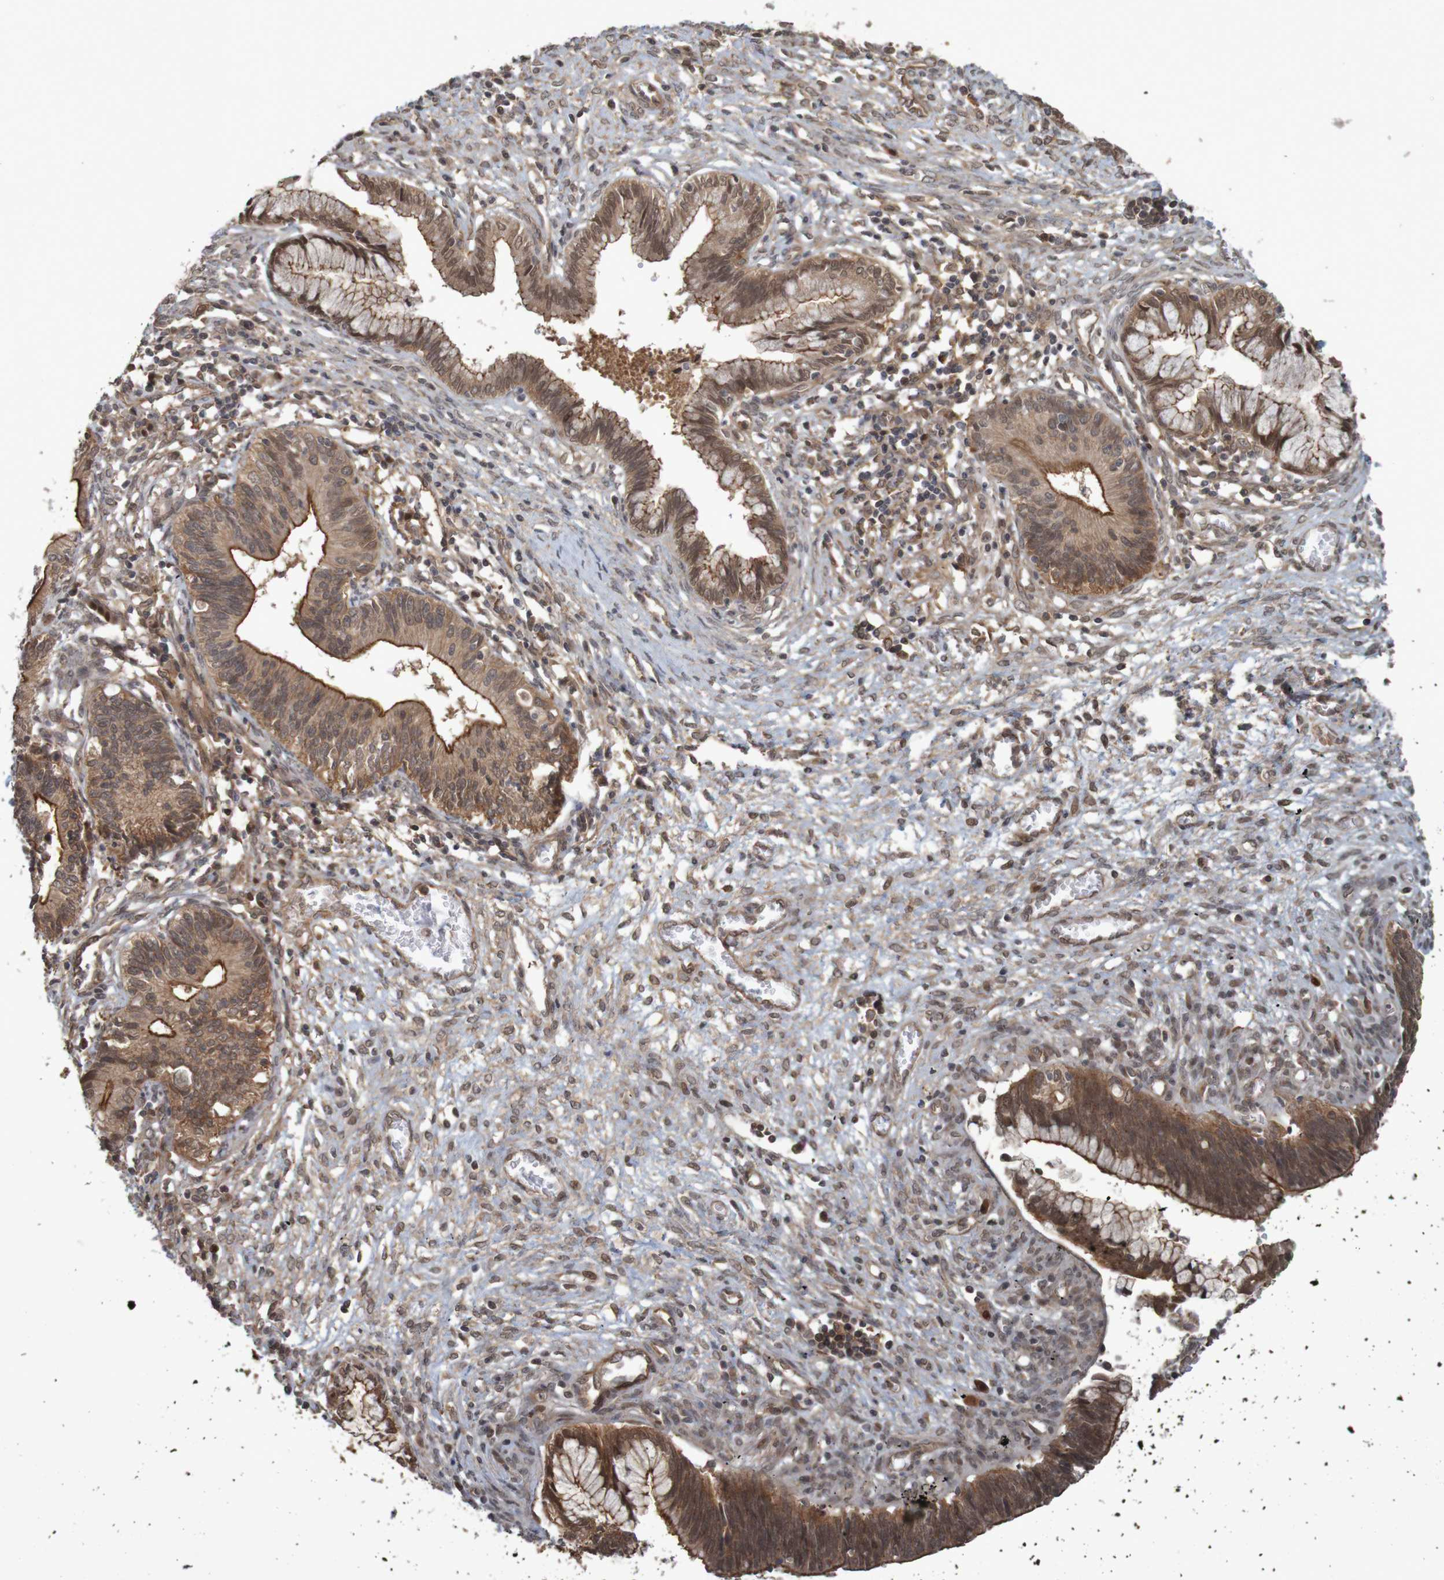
{"staining": {"intensity": "strong", "quantity": ">75%", "location": "cytoplasmic/membranous"}, "tissue": "cervical cancer", "cell_type": "Tumor cells", "image_type": "cancer", "snomed": [{"axis": "morphology", "description": "Adenocarcinoma, NOS"}, {"axis": "topography", "description": "Cervix"}], "caption": "Human cervical cancer (adenocarcinoma) stained with a protein marker demonstrates strong staining in tumor cells.", "gene": "ARHGEF11", "patient": {"sex": "female", "age": 44}}